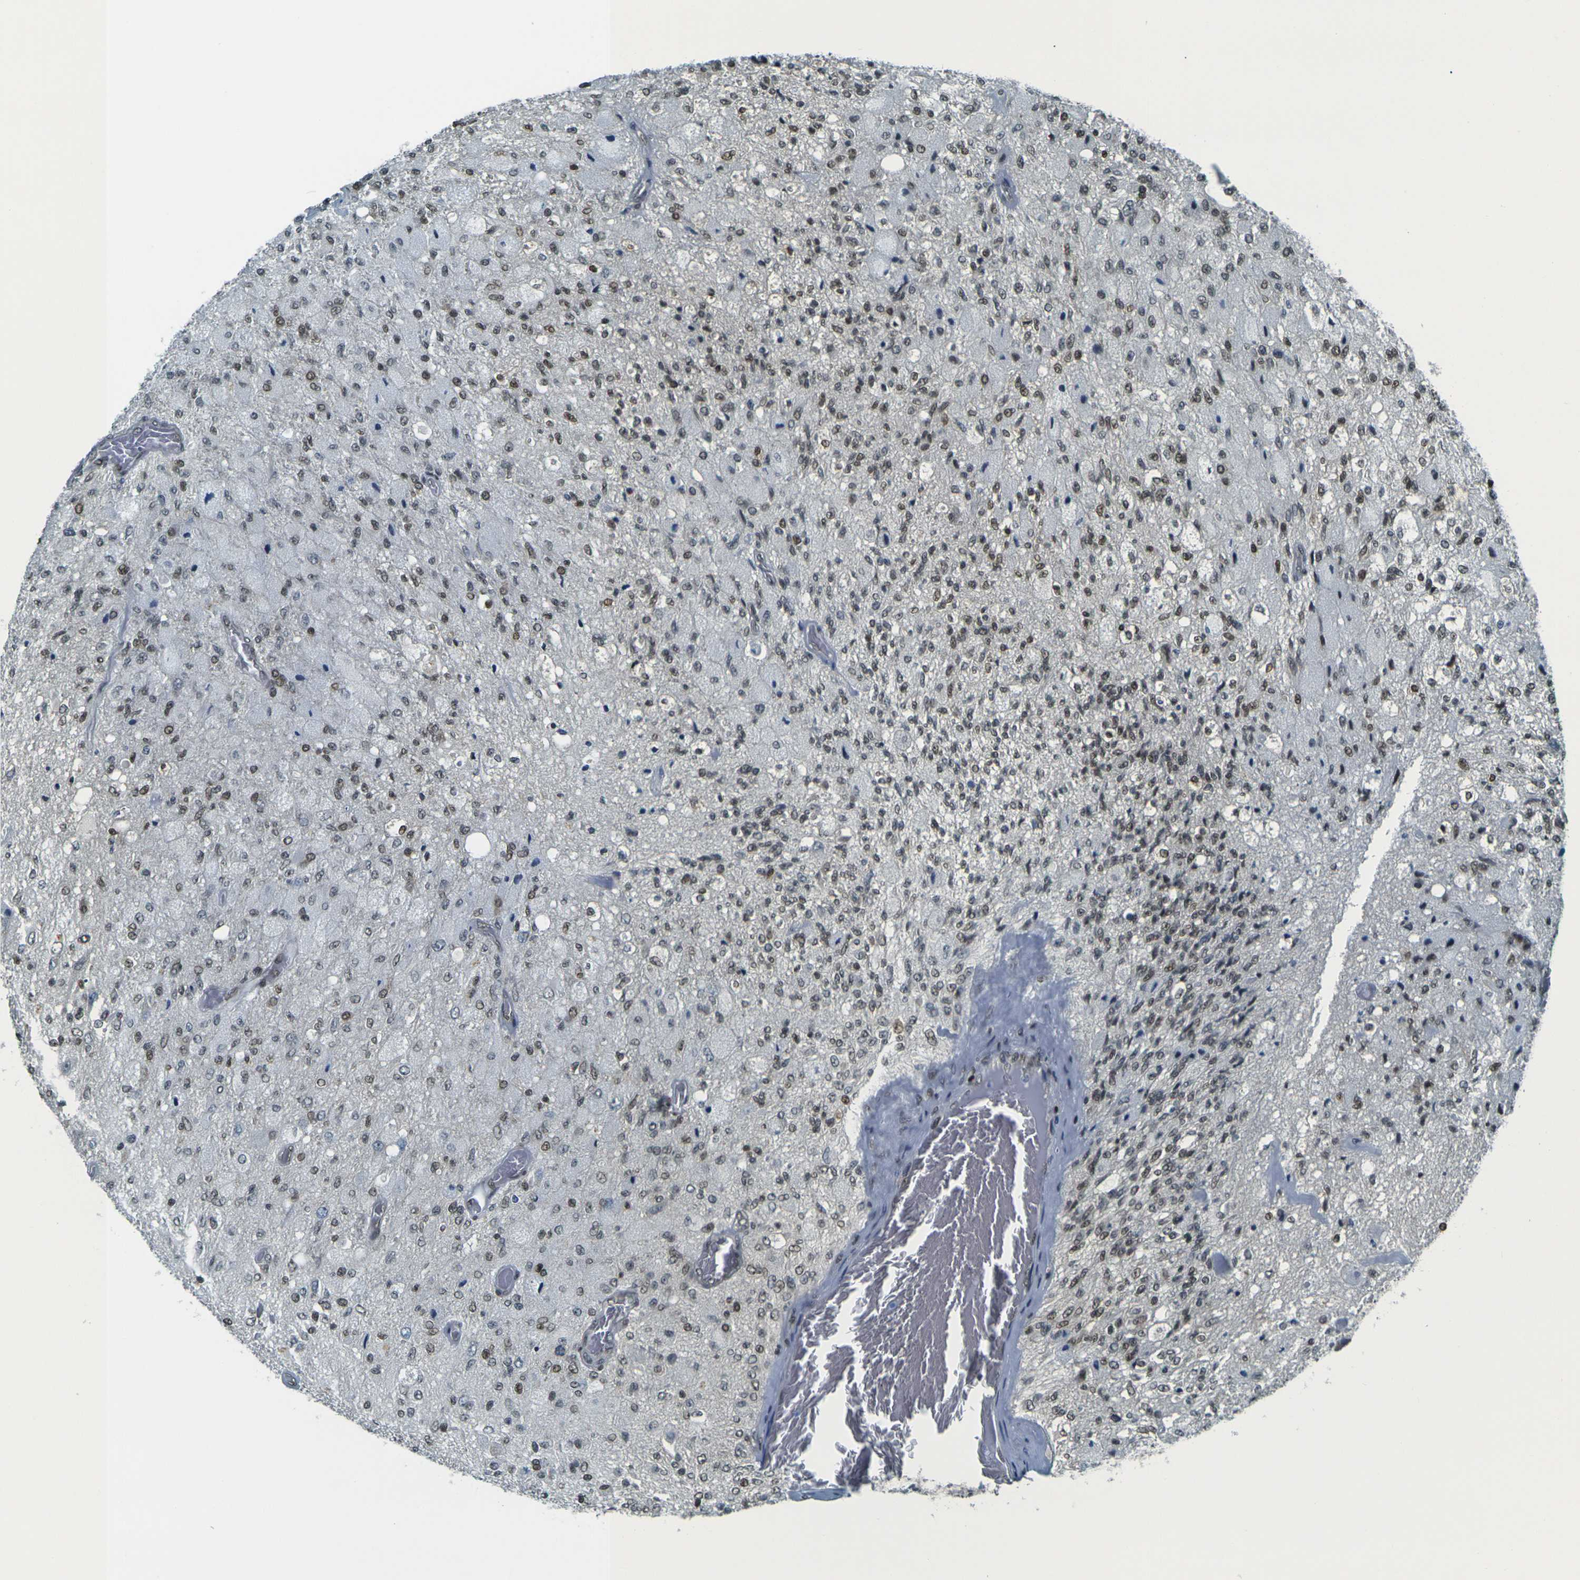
{"staining": {"intensity": "moderate", "quantity": ">75%", "location": "nuclear"}, "tissue": "glioma", "cell_type": "Tumor cells", "image_type": "cancer", "snomed": [{"axis": "morphology", "description": "Normal tissue, NOS"}, {"axis": "morphology", "description": "Glioma, malignant, High grade"}, {"axis": "topography", "description": "Cerebral cortex"}], "caption": "An image showing moderate nuclear positivity in about >75% of tumor cells in malignant glioma (high-grade), as visualized by brown immunohistochemical staining.", "gene": "NHEJ1", "patient": {"sex": "male", "age": 77}}